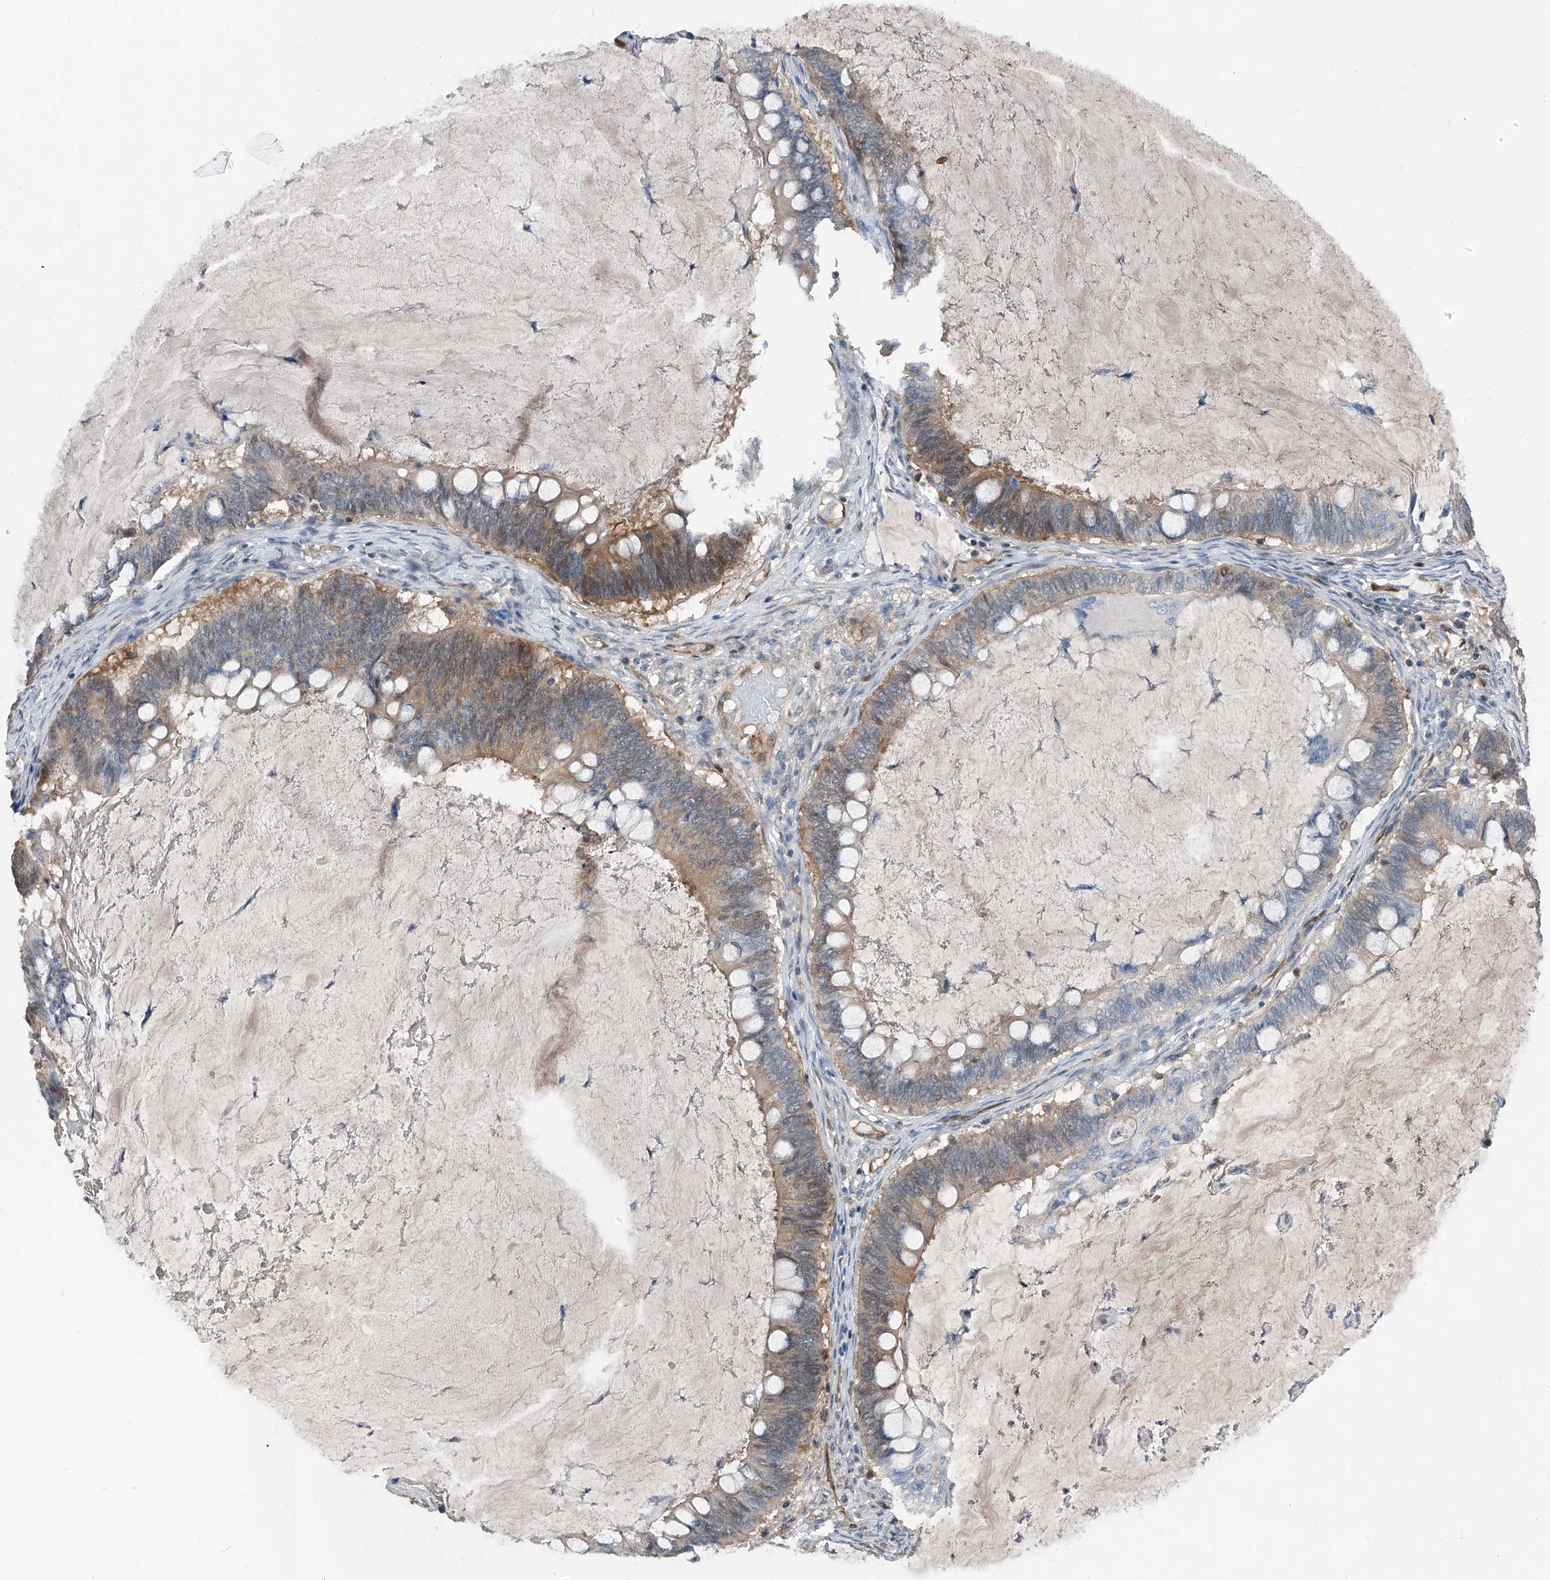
{"staining": {"intensity": "weak", "quantity": "25%-75%", "location": "cytoplasmic/membranous"}, "tissue": "ovarian cancer", "cell_type": "Tumor cells", "image_type": "cancer", "snomed": [{"axis": "morphology", "description": "Cystadenocarcinoma, mucinous, NOS"}, {"axis": "topography", "description": "Ovary"}], "caption": "Brown immunohistochemical staining in ovarian cancer displays weak cytoplasmic/membranous positivity in approximately 25%-75% of tumor cells.", "gene": "MAP2K6", "patient": {"sex": "female", "age": 61}}